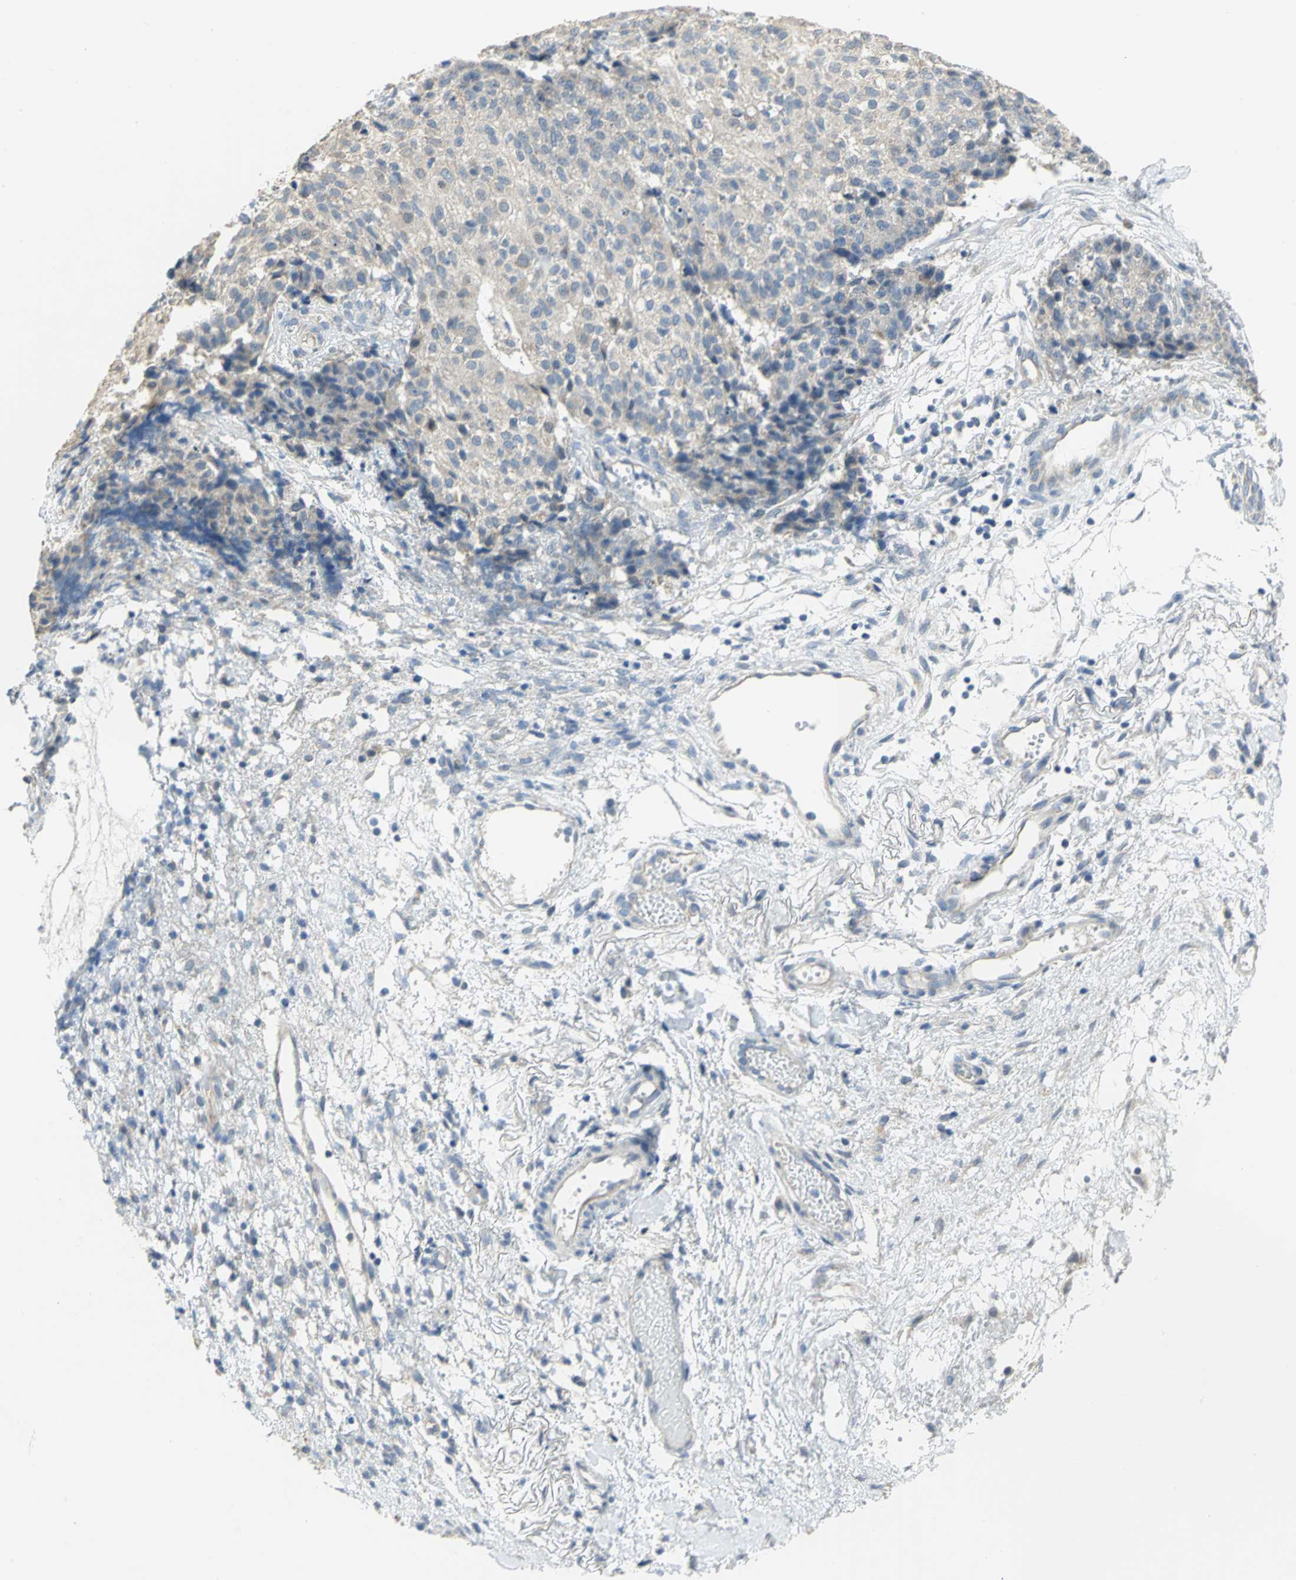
{"staining": {"intensity": "negative", "quantity": "none", "location": "none"}, "tissue": "ovarian cancer", "cell_type": "Tumor cells", "image_type": "cancer", "snomed": [{"axis": "morphology", "description": "Carcinoma, endometroid"}, {"axis": "topography", "description": "Ovary"}], "caption": "DAB immunohistochemical staining of ovarian endometroid carcinoma shows no significant positivity in tumor cells. (DAB (3,3'-diaminobenzidine) IHC with hematoxylin counter stain).", "gene": "HTR1F", "patient": {"sex": "female", "age": 42}}